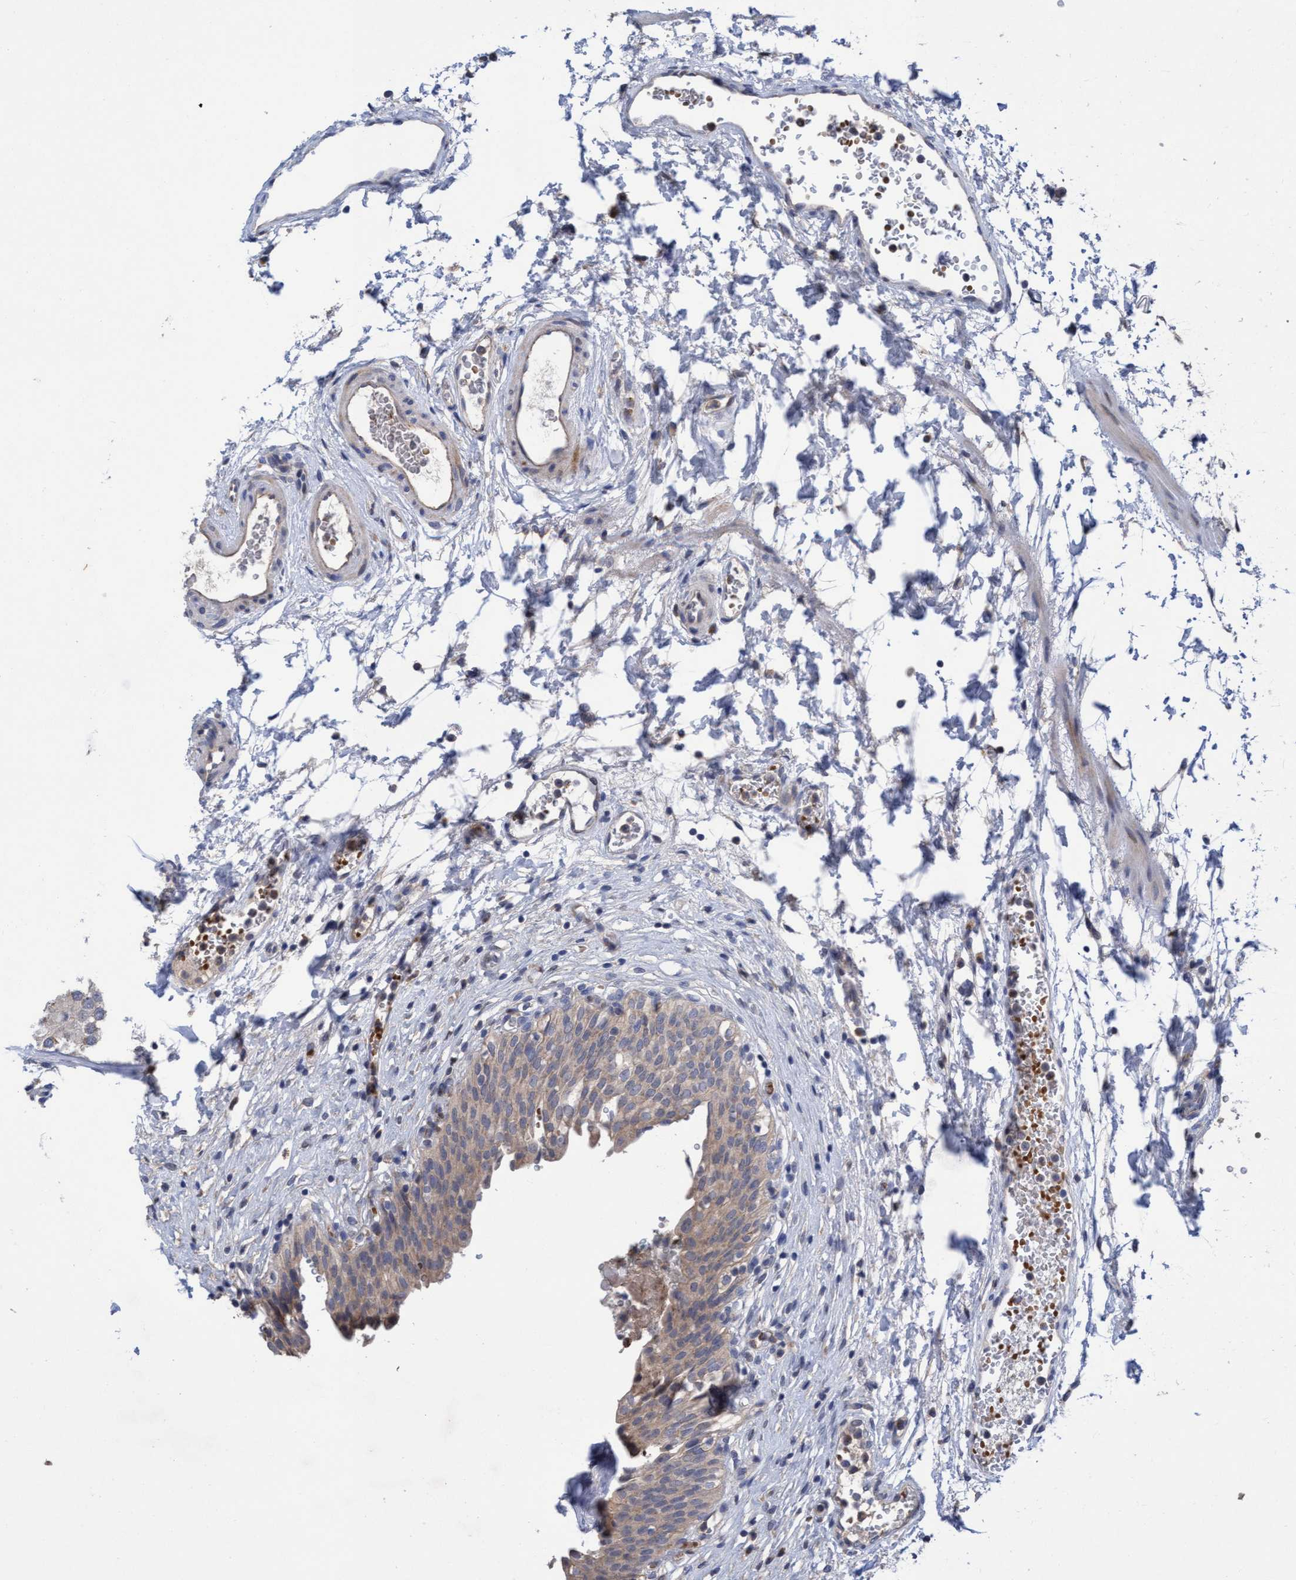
{"staining": {"intensity": "weak", "quantity": ">75%", "location": "cytoplasmic/membranous"}, "tissue": "urinary bladder", "cell_type": "Urothelial cells", "image_type": "normal", "snomed": [{"axis": "morphology", "description": "Urothelial carcinoma, High grade"}, {"axis": "topography", "description": "Urinary bladder"}], "caption": "Immunohistochemical staining of unremarkable human urinary bladder demonstrates low levels of weak cytoplasmic/membranous positivity in approximately >75% of urothelial cells. The staining is performed using DAB (3,3'-diaminobenzidine) brown chromogen to label protein expression. The nuclei are counter-stained blue using hematoxylin.", "gene": "SEMA4D", "patient": {"sex": "male", "age": 46}}